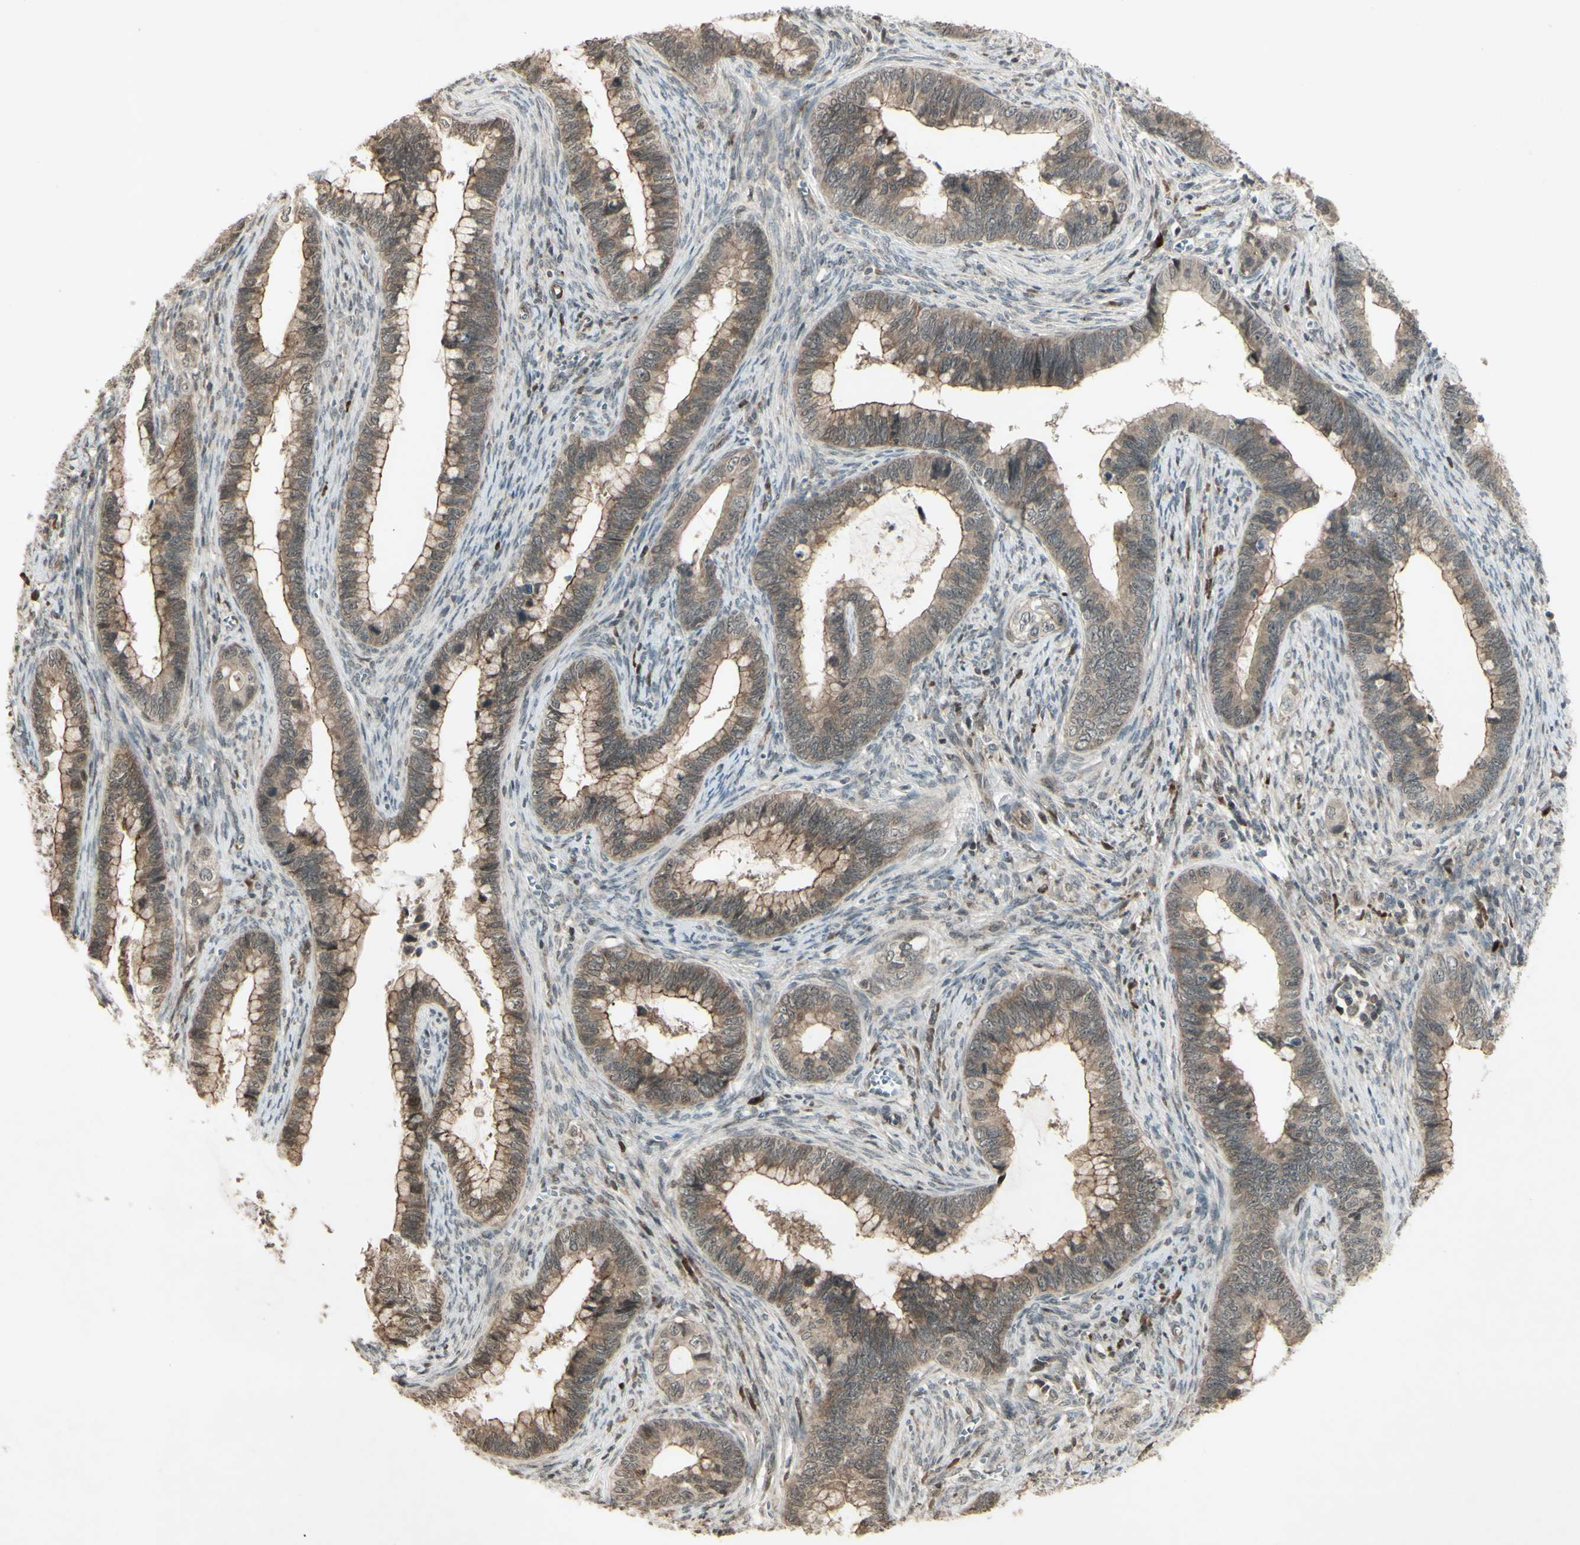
{"staining": {"intensity": "weak", "quantity": ">75%", "location": "cytoplasmic/membranous"}, "tissue": "cervical cancer", "cell_type": "Tumor cells", "image_type": "cancer", "snomed": [{"axis": "morphology", "description": "Adenocarcinoma, NOS"}, {"axis": "topography", "description": "Cervix"}], "caption": "Adenocarcinoma (cervical) tissue shows weak cytoplasmic/membranous expression in about >75% of tumor cells", "gene": "BLNK", "patient": {"sex": "female", "age": 44}}